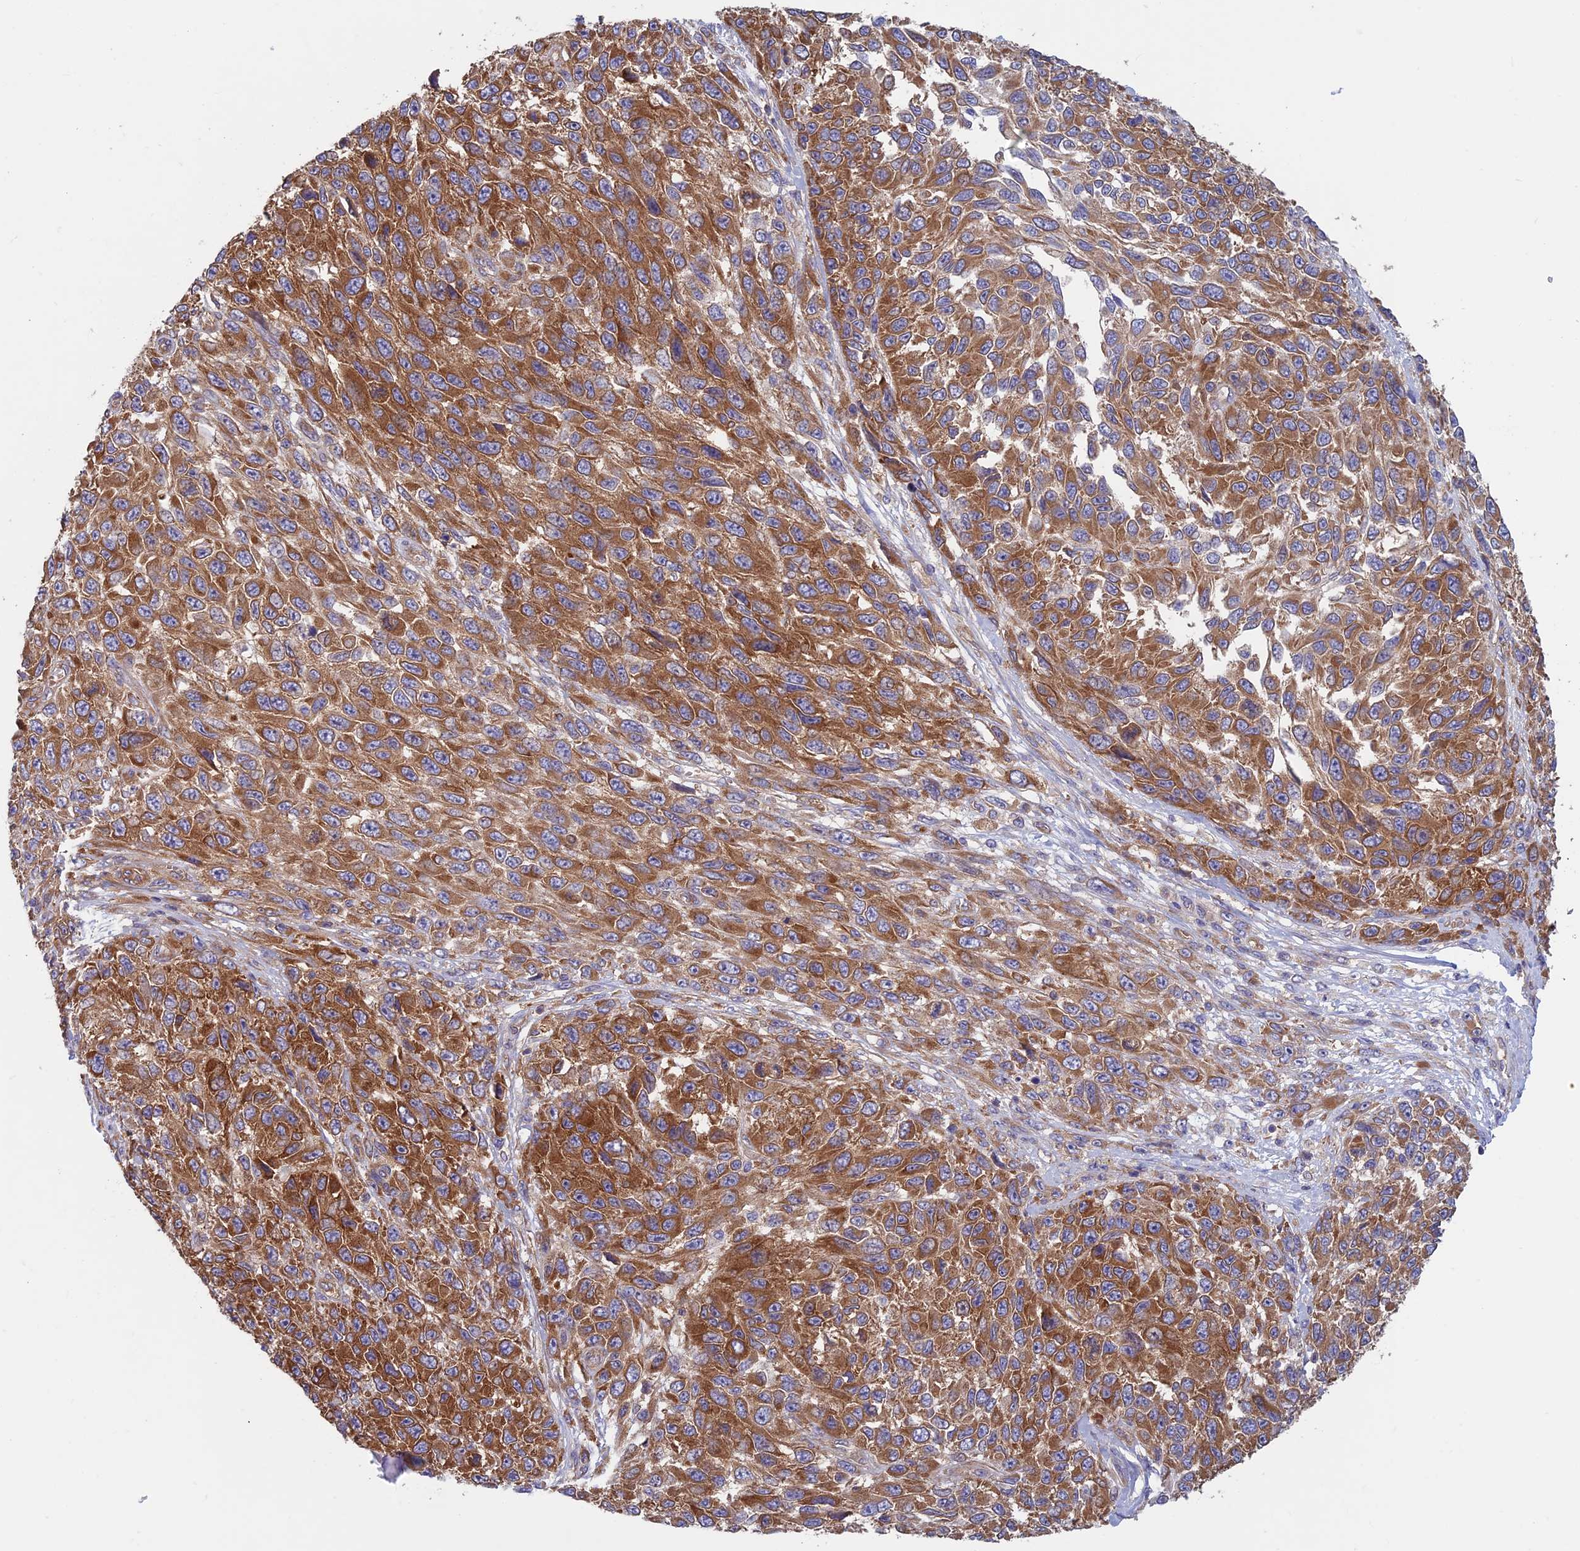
{"staining": {"intensity": "moderate", "quantity": ">75%", "location": "cytoplasmic/membranous"}, "tissue": "melanoma", "cell_type": "Tumor cells", "image_type": "cancer", "snomed": [{"axis": "morphology", "description": "Normal tissue, NOS"}, {"axis": "morphology", "description": "Malignant melanoma, NOS"}, {"axis": "topography", "description": "Skin"}], "caption": "A photomicrograph of malignant melanoma stained for a protein displays moderate cytoplasmic/membranous brown staining in tumor cells.", "gene": "DNM1L", "patient": {"sex": "female", "age": 96}}